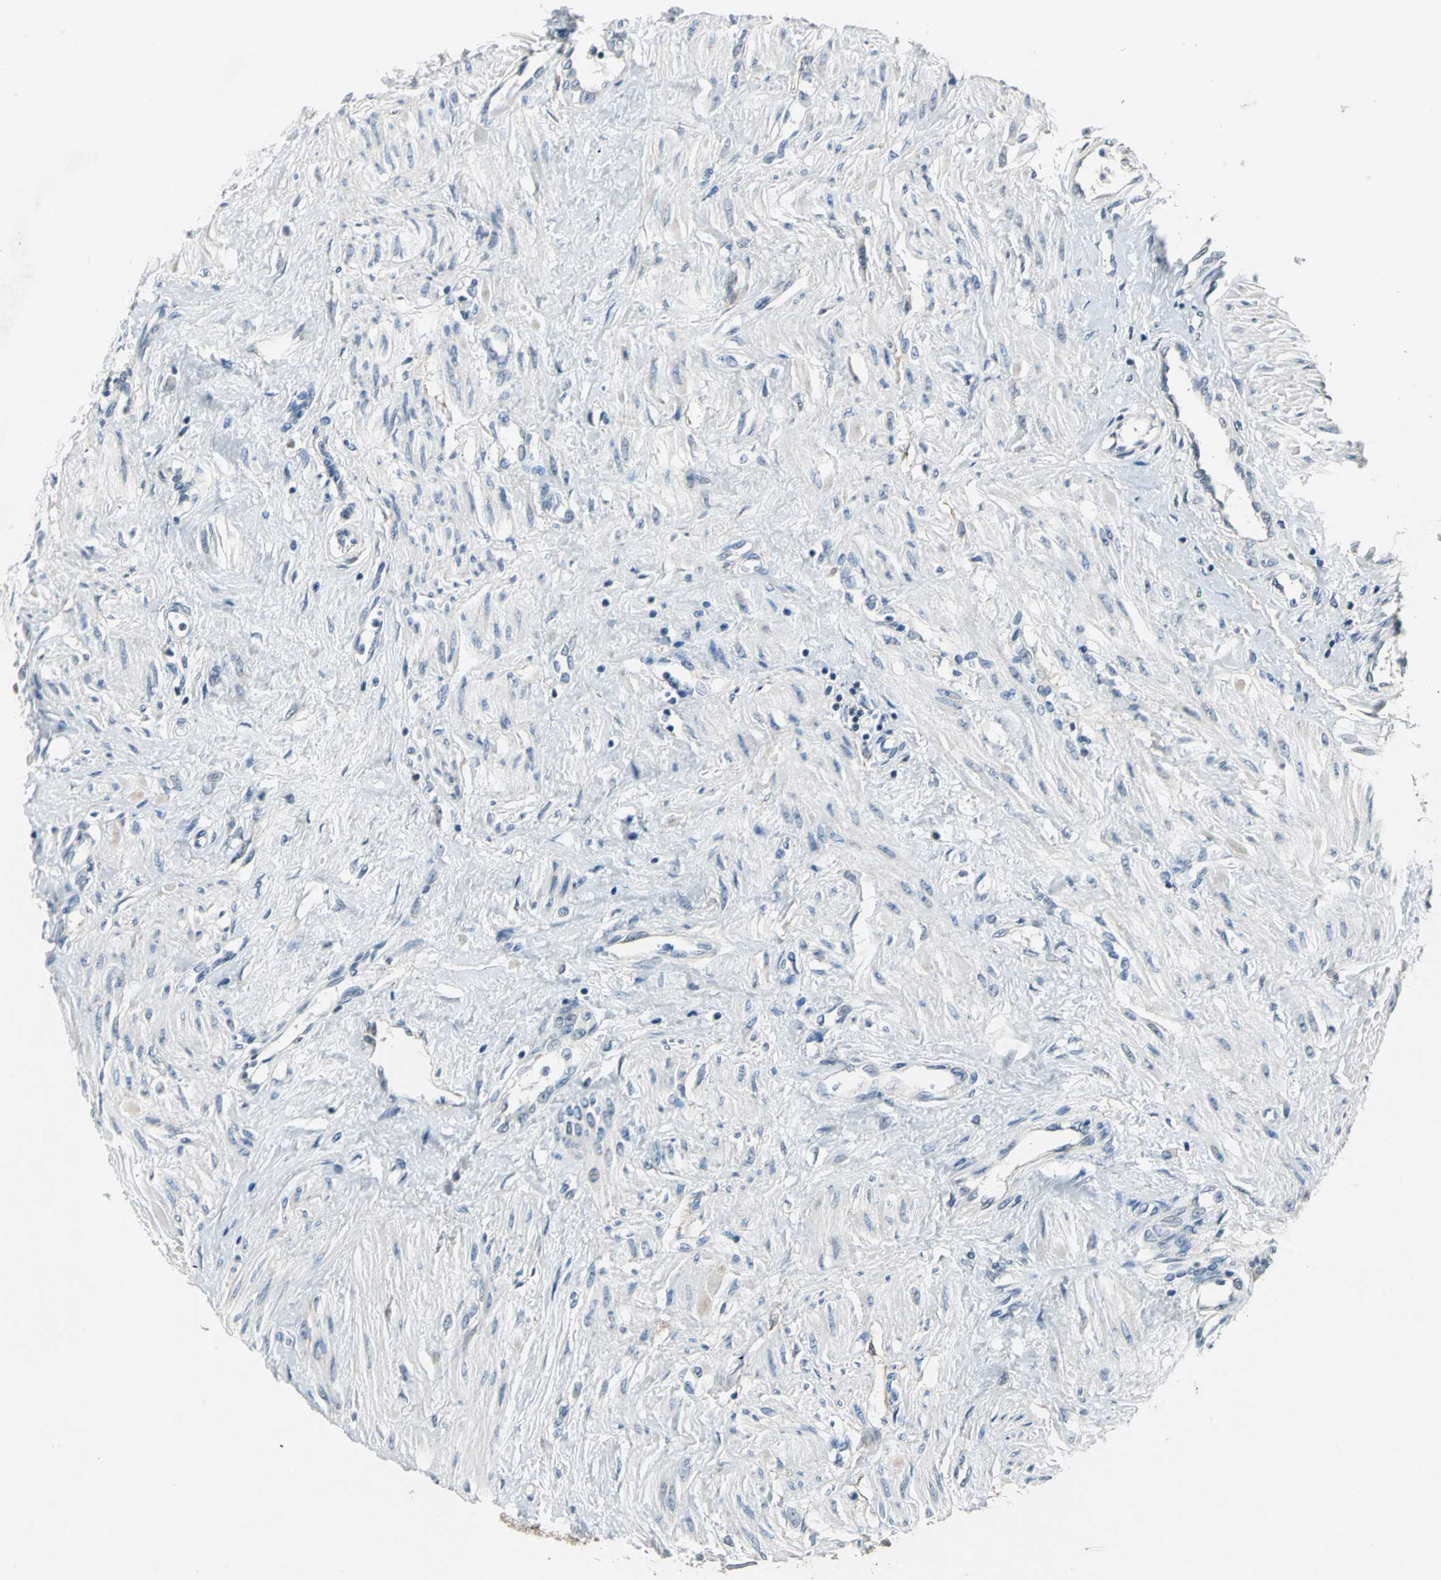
{"staining": {"intensity": "negative", "quantity": "none", "location": "none"}, "tissue": "smooth muscle", "cell_type": "Smooth muscle cells", "image_type": "normal", "snomed": [{"axis": "morphology", "description": "Normal tissue, NOS"}, {"axis": "topography", "description": "Smooth muscle"}, {"axis": "topography", "description": "Uterus"}], "caption": "Immunohistochemistry (IHC) image of unremarkable human smooth muscle stained for a protein (brown), which shows no positivity in smooth muscle cells.", "gene": "JADE3", "patient": {"sex": "female", "age": 39}}